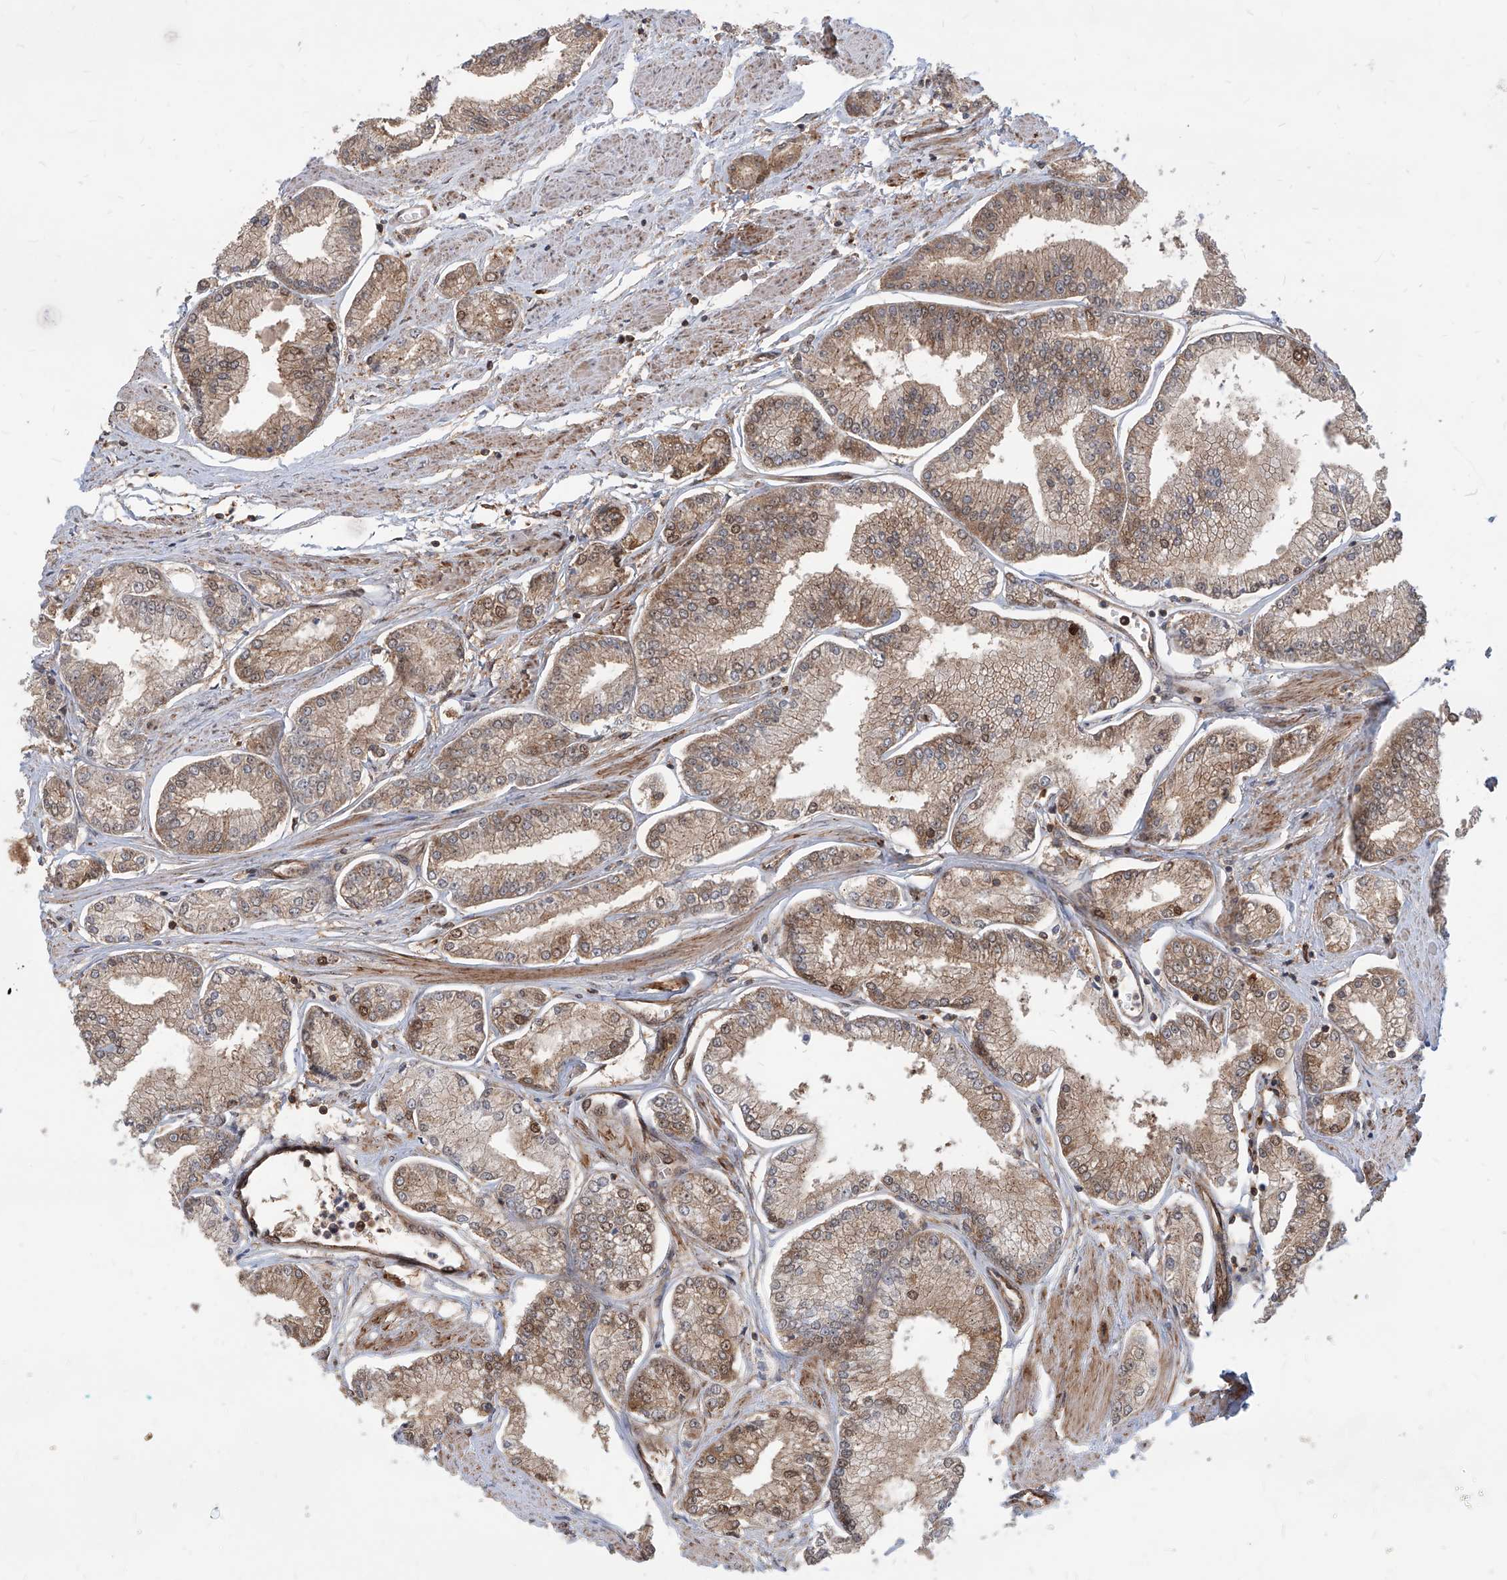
{"staining": {"intensity": "weak", "quantity": ">75%", "location": "cytoplasmic/membranous,nuclear"}, "tissue": "prostate cancer", "cell_type": "Tumor cells", "image_type": "cancer", "snomed": [{"axis": "morphology", "description": "Adenocarcinoma, Low grade"}, {"axis": "topography", "description": "Prostate"}], "caption": "This is a photomicrograph of immunohistochemistry (IHC) staining of prostate low-grade adenocarcinoma, which shows weak positivity in the cytoplasmic/membranous and nuclear of tumor cells.", "gene": "MAGED2", "patient": {"sex": "male", "age": 52}}